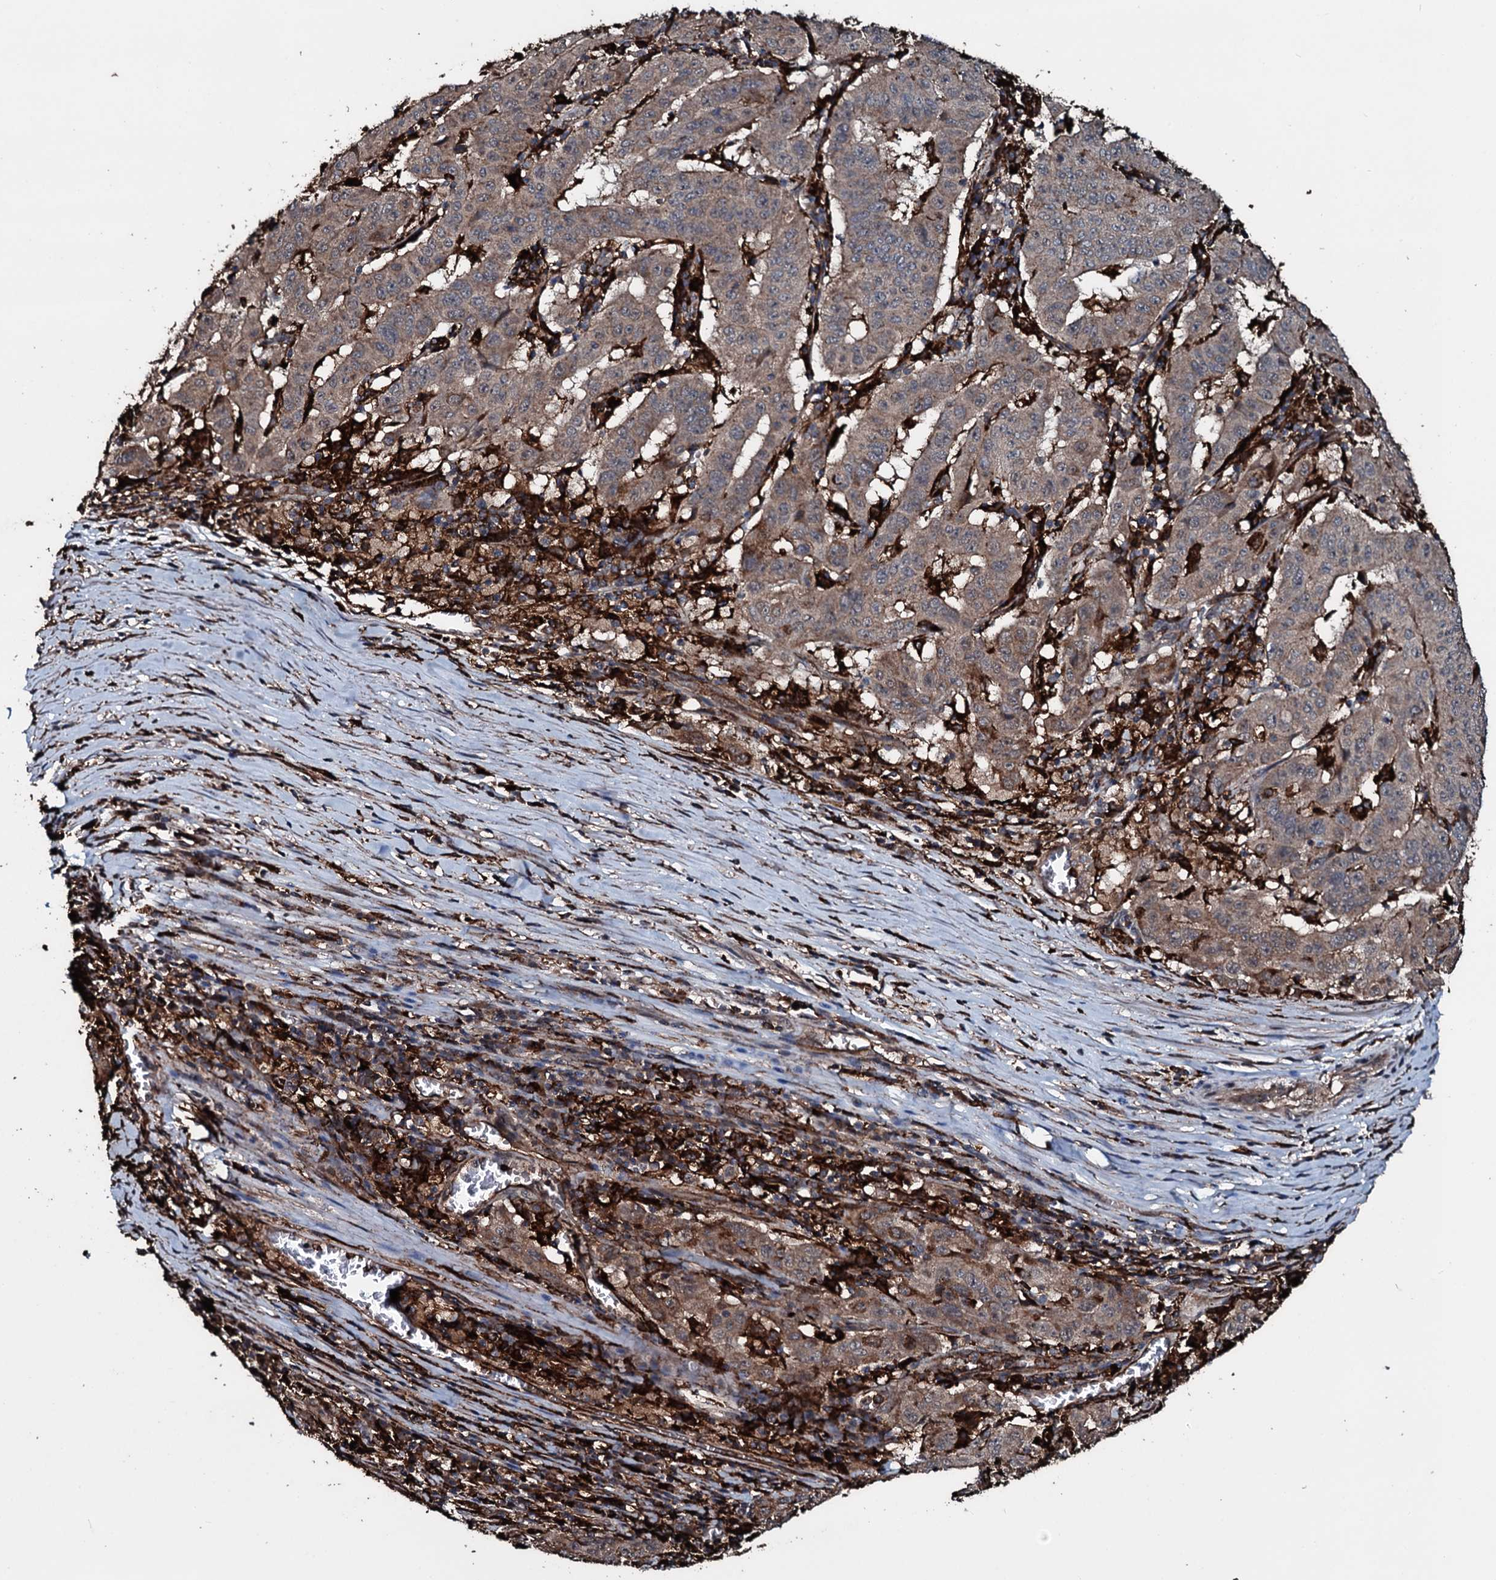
{"staining": {"intensity": "moderate", "quantity": ">75%", "location": "cytoplasmic/membranous"}, "tissue": "pancreatic cancer", "cell_type": "Tumor cells", "image_type": "cancer", "snomed": [{"axis": "morphology", "description": "Adenocarcinoma, NOS"}, {"axis": "topography", "description": "Pancreas"}], "caption": "Protein staining shows moderate cytoplasmic/membranous expression in about >75% of tumor cells in adenocarcinoma (pancreatic).", "gene": "TPGS2", "patient": {"sex": "male", "age": 63}}